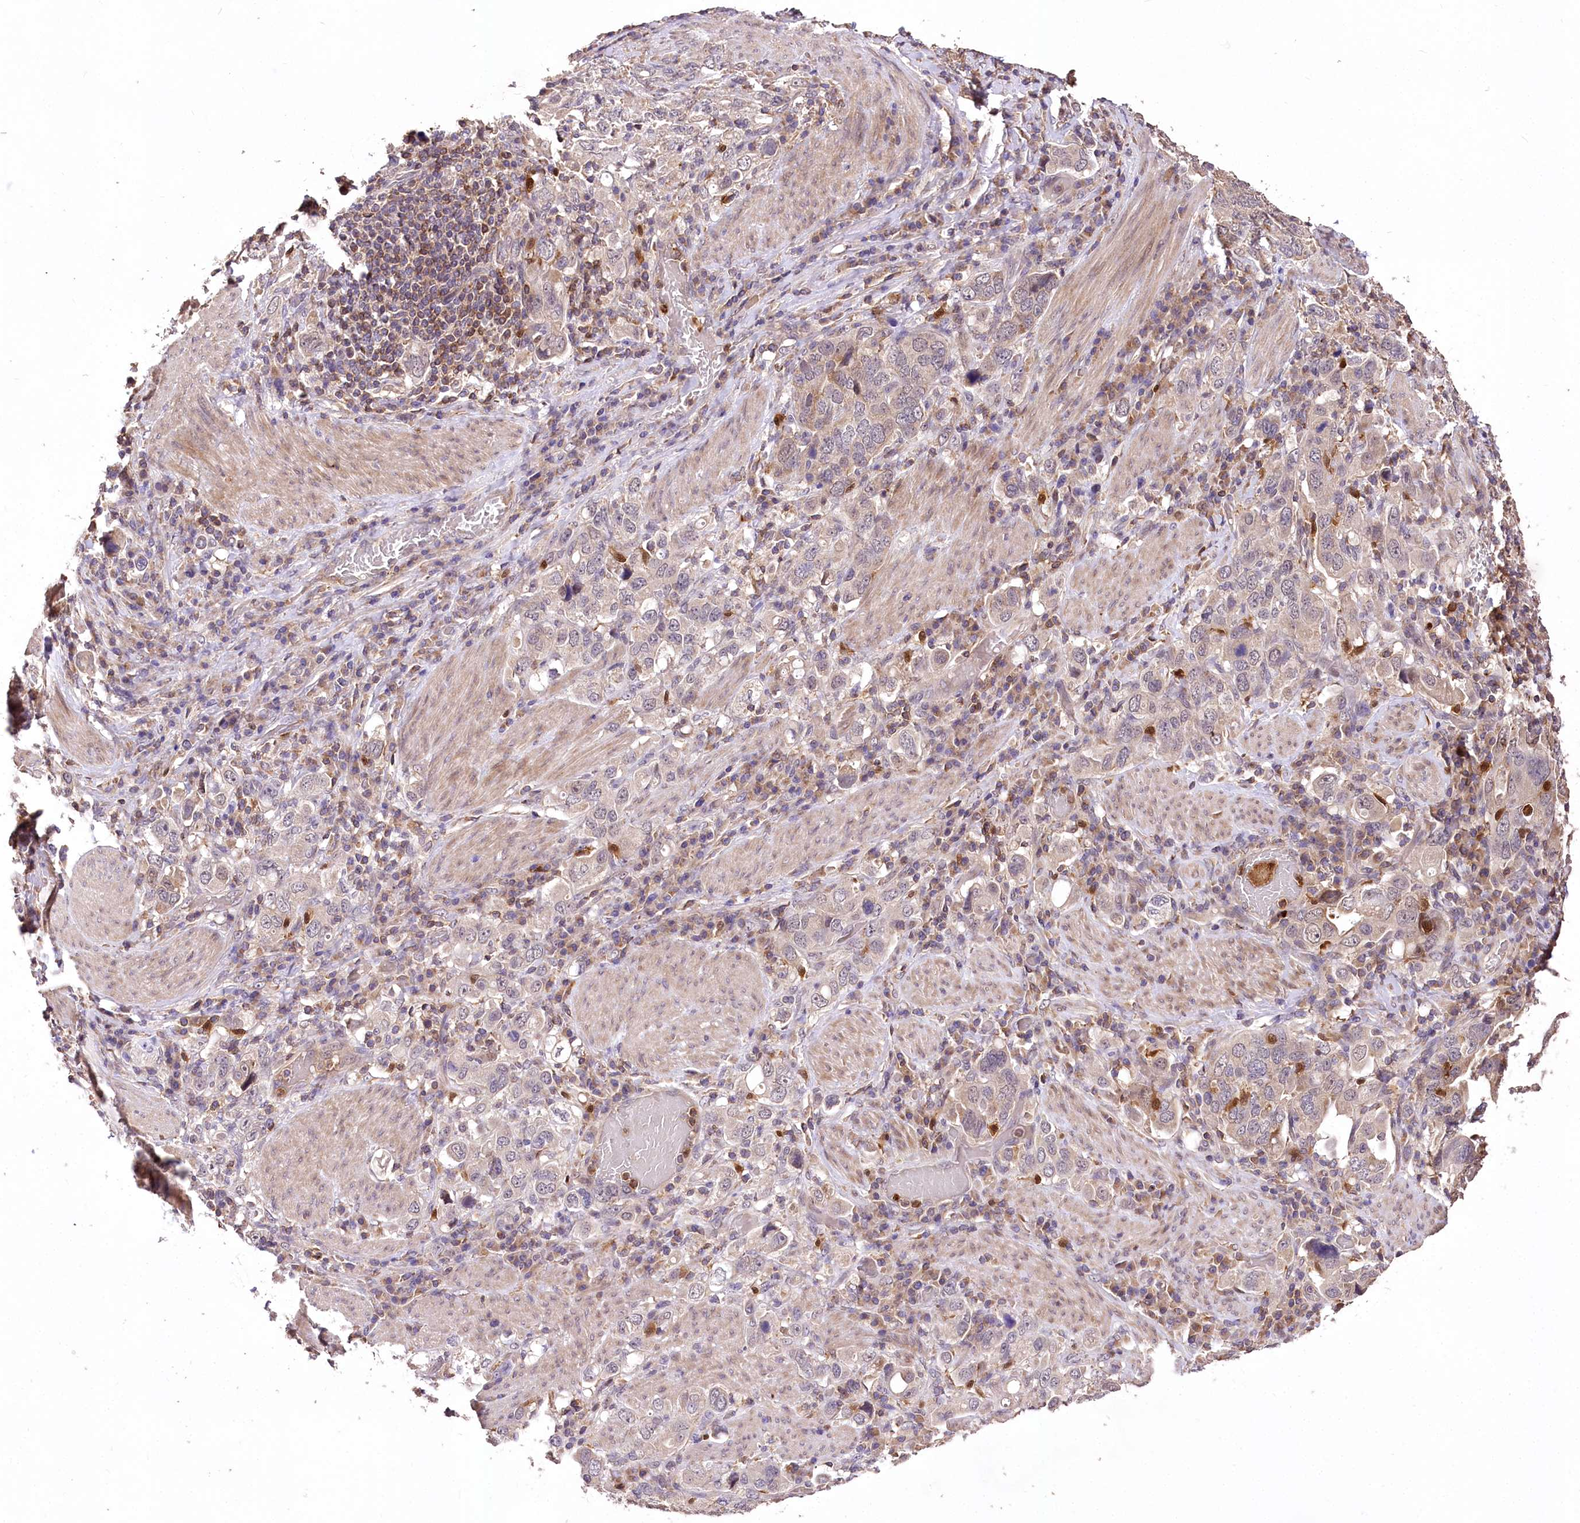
{"staining": {"intensity": "negative", "quantity": "none", "location": "none"}, "tissue": "stomach cancer", "cell_type": "Tumor cells", "image_type": "cancer", "snomed": [{"axis": "morphology", "description": "Adenocarcinoma, NOS"}, {"axis": "topography", "description": "Stomach, upper"}], "caption": "Adenocarcinoma (stomach) was stained to show a protein in brown. There is no significant staining in tumor cells.", "gene": "SERGEF", "patient": {"sex": "male", "age": 62}}